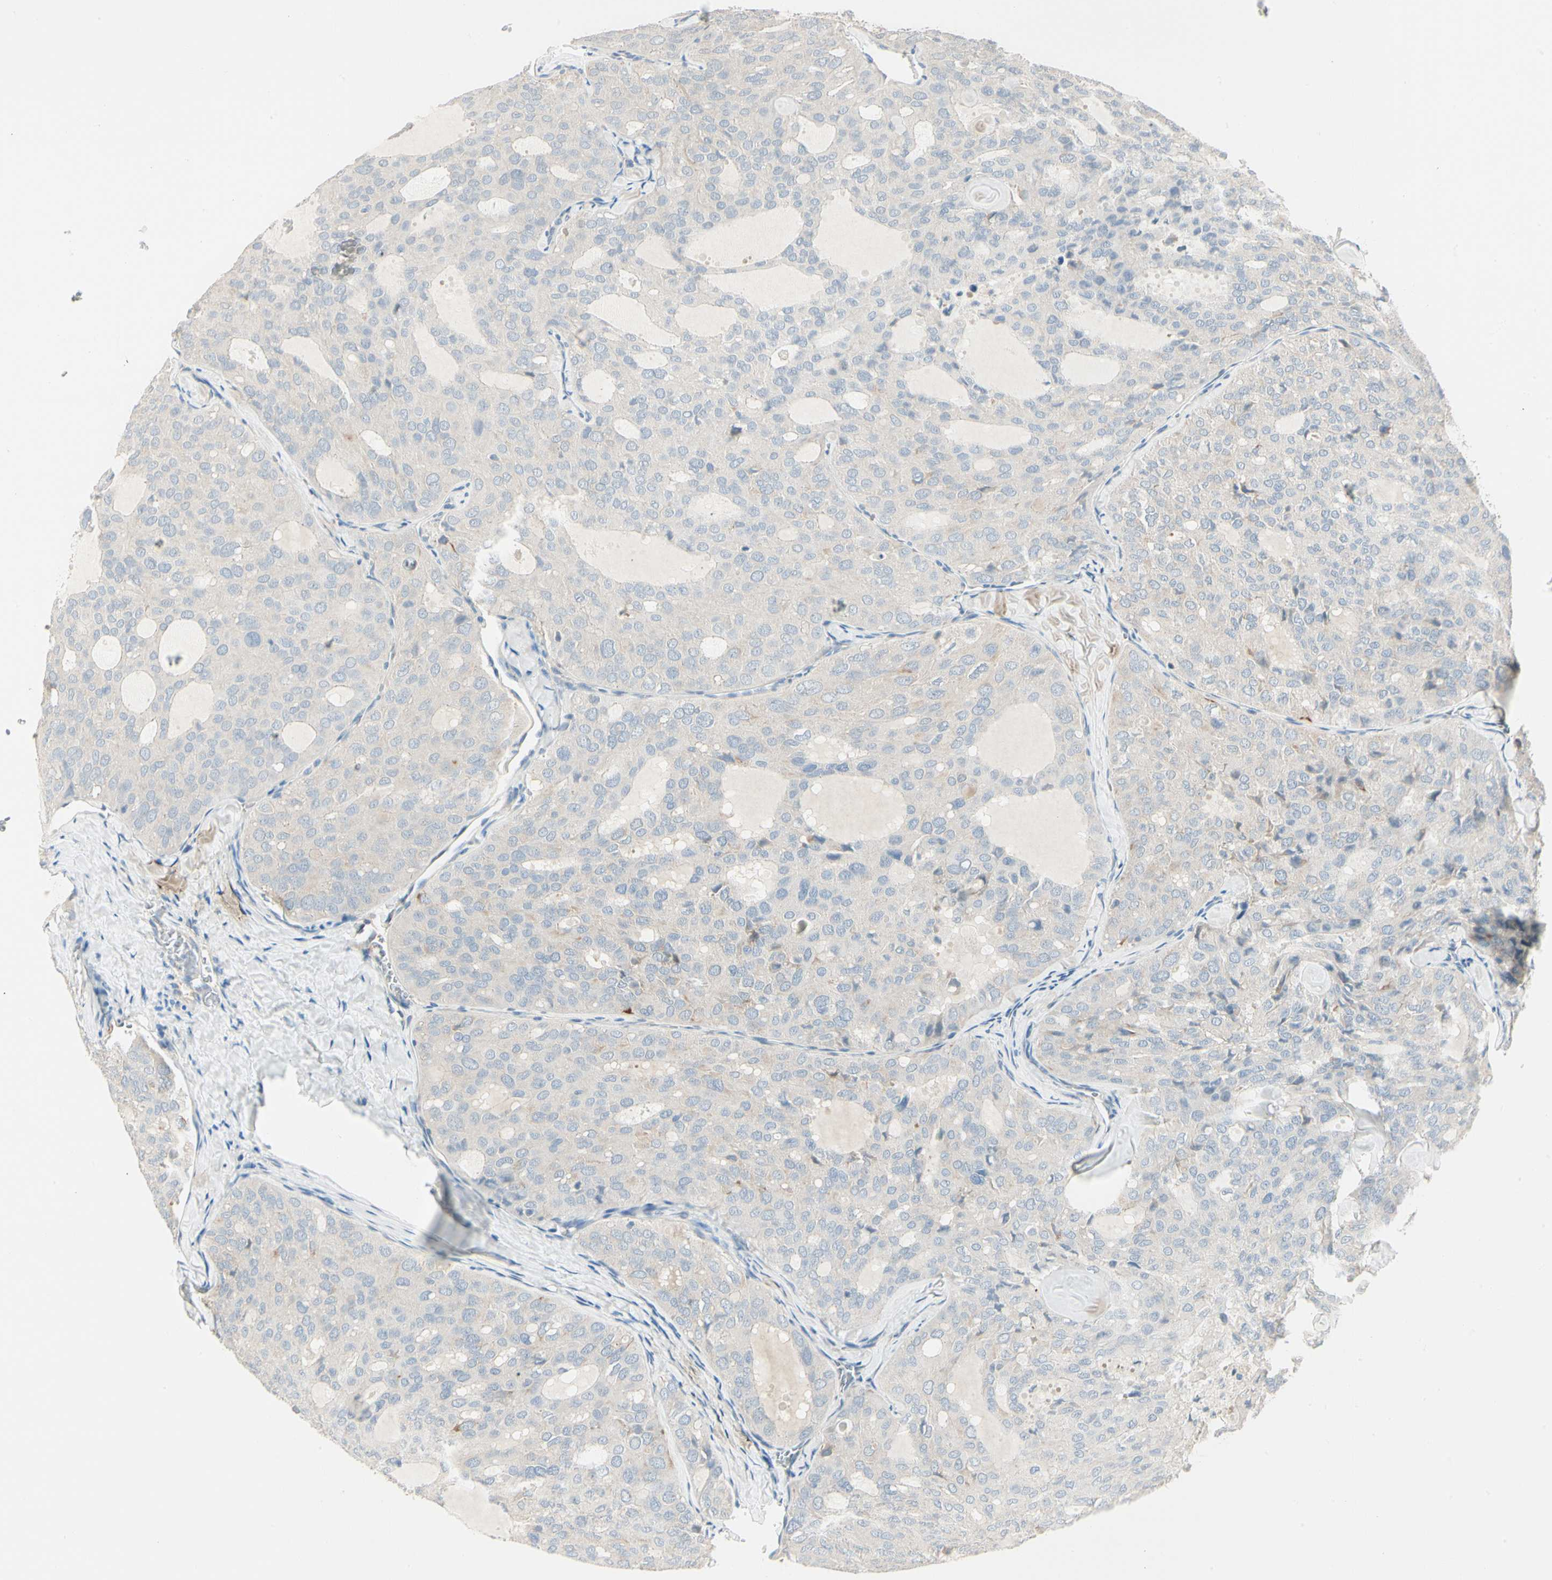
{"staining": {"intensity": "negative", "quantity": "none", "location": "none"}, "tissue": "thyroid cancer", "cell_type": "Tumor cells", "image_type": "cancer", "snomed": [{"axis": "morphology", "description": "Follicular adenoma carcinoma, NOS"}, {"axis": "topography", "description": "Thyroid gland"}], "caption": "This is a photomicrograph of immunohistochemistry staining of thyroid cancer (follicular adenoma carcinoma), which shows no positivity in tumor cells. (DAB immunohistochemistry (IHC) visualized using brightfield microscopy, high magnification).", "gene": "DUSP12", "patient": {"sex": "male", "age": 75}}